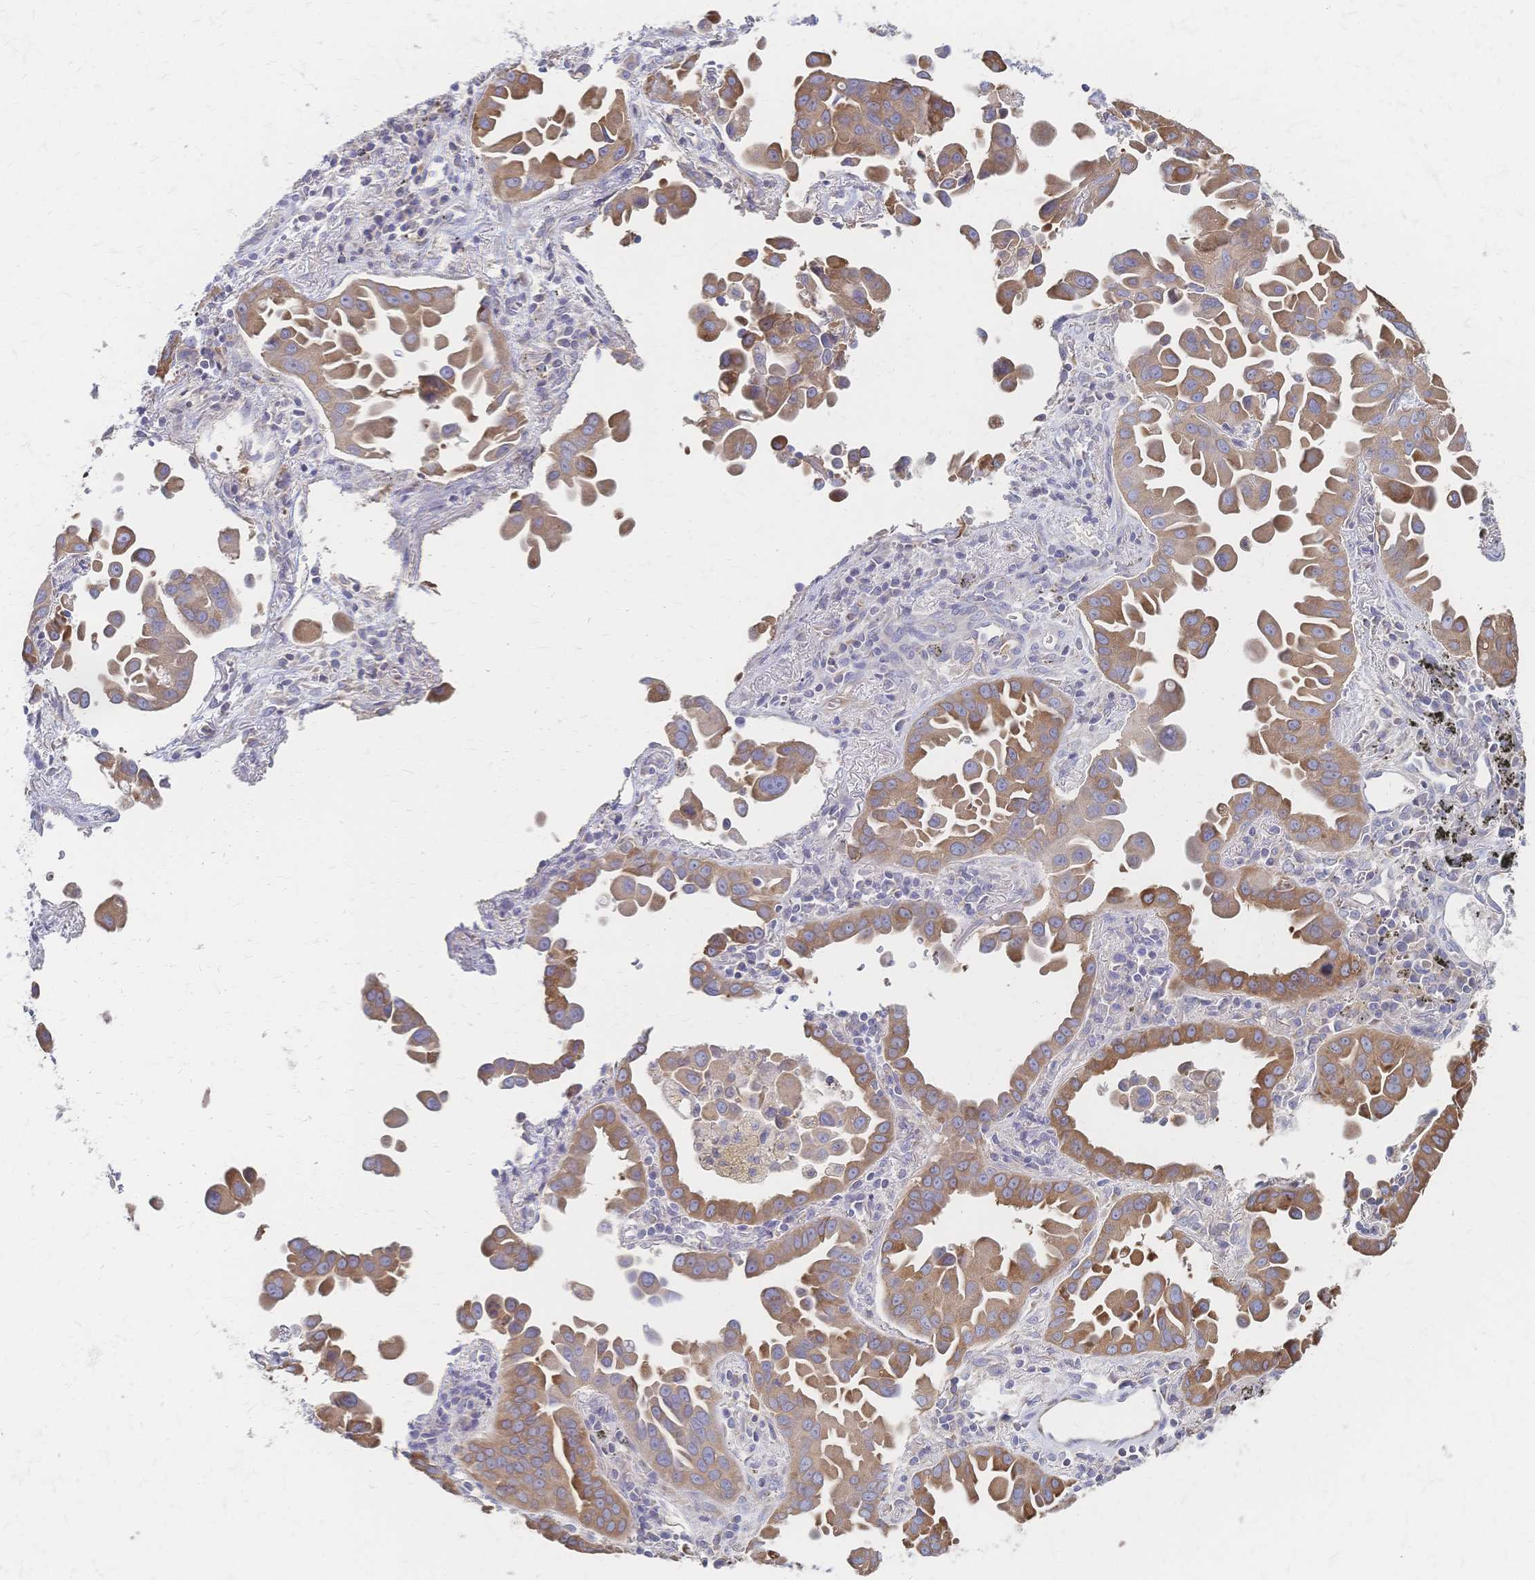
{"staining": {"intensity": "moderate", "quantity": "25%-75%", "location": "cytoplasmic/membranous"}, "tissue": "lung cancer", "cell_type": "Tumor cells", "image_type": "cancer", "snomed": [{"axis": "morphology", "description": "Adenocarcinoma, NOS"}, {"axis": "topography", "description": "Lung"}], "caption": "A high-resolution image shows immunohistochemistry staining of adenocarcinoma (lung), which exhibits moderate cytoplasmic/membranous staining in approximately 25%-75% of tumor cells.", "gene": "CYB5A", "patient": {"sex": "male", "age": 68}}